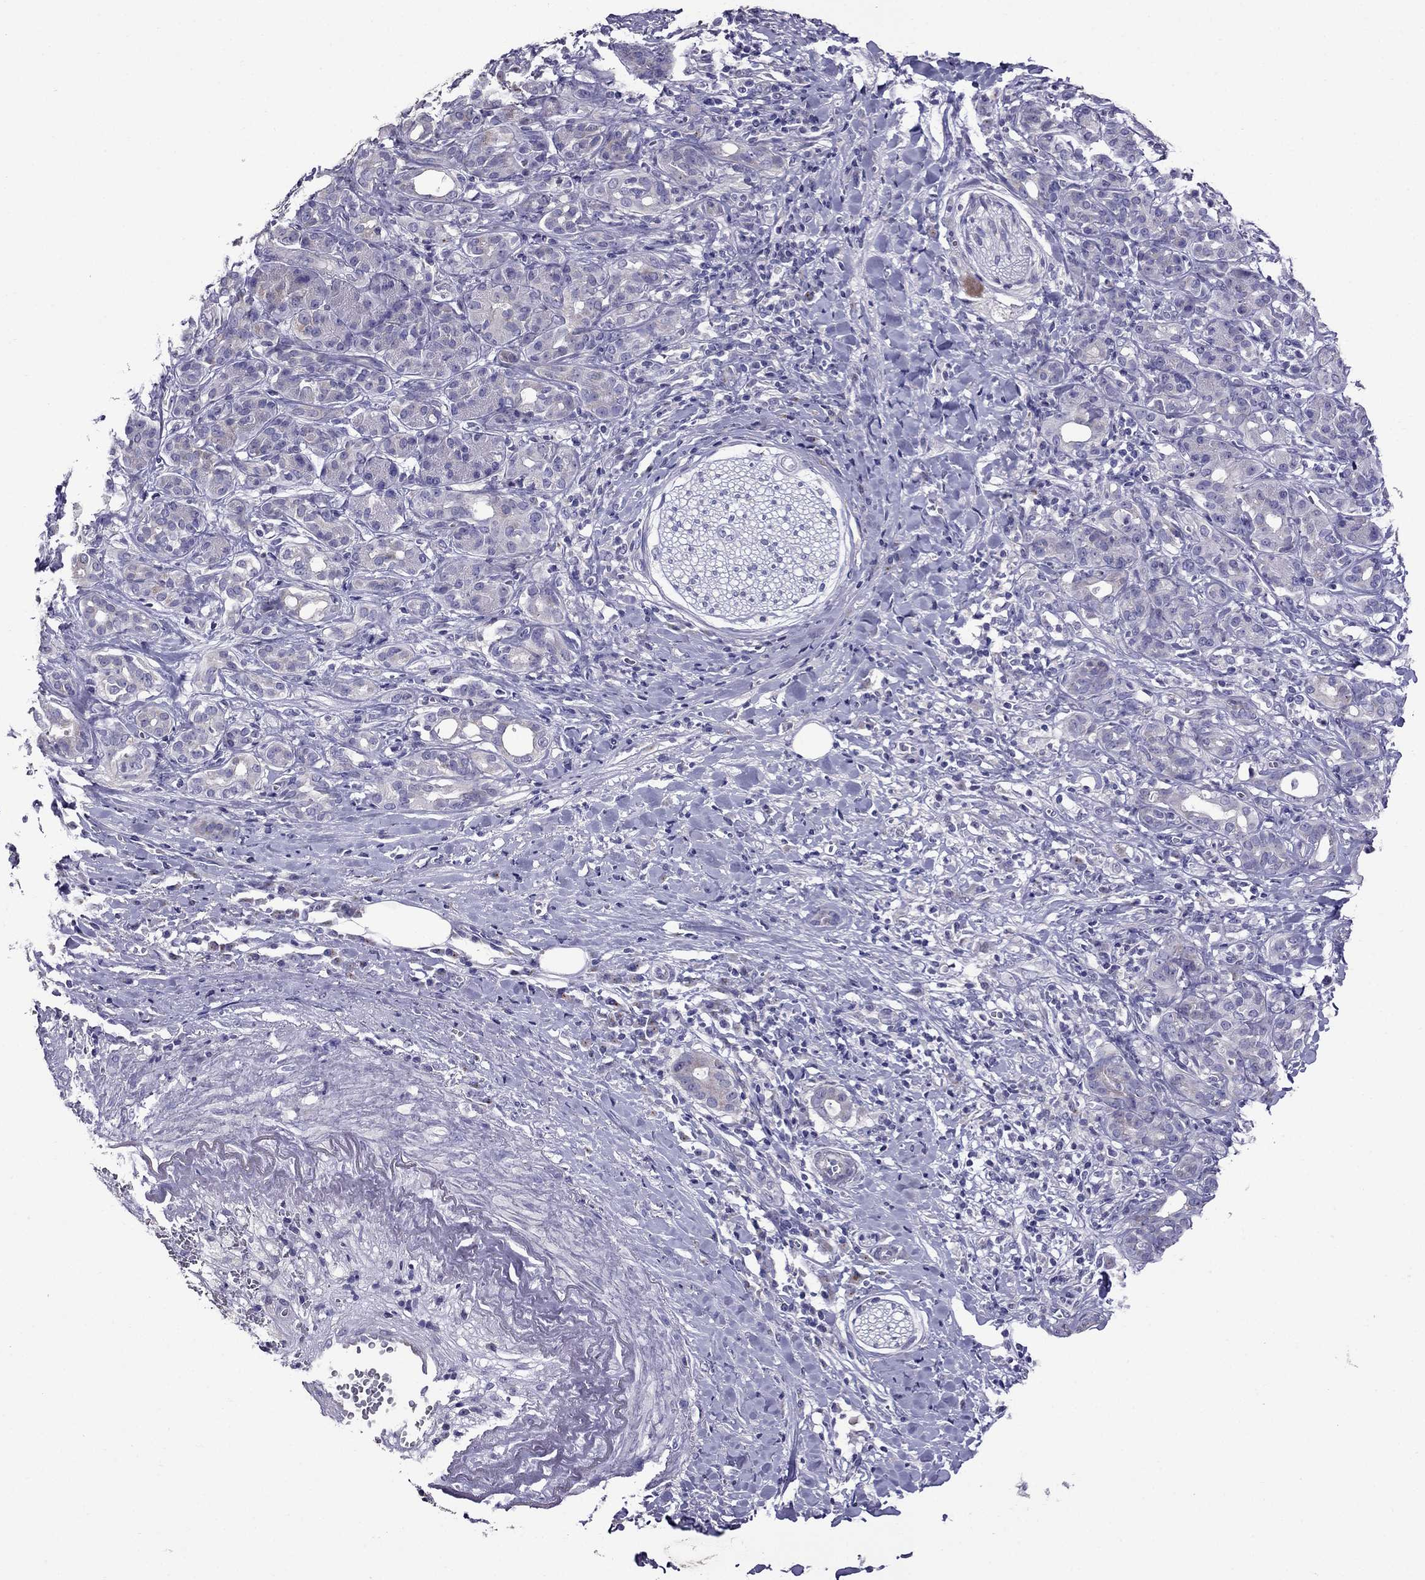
{"staining": {"intensity": "negative", "quantity": "none", "location": "none"}, "tissue": "pancreatic cancer", "cell_type": "Tumor cells", "image_type": "cancer", "snomed": [{"axis": "morphology", "description": "Adenocarcinoma, NOS"}, {"axis": "topography", "description": "Pancreas"}], "caption": "This is an immunohistochemistry (IHC) micrograph of human pancreatic adenocarcinoma. There is no positivity in tumor cells.", "gene": "OXCT2", "patient": {"sex": "male", "age": 61}}